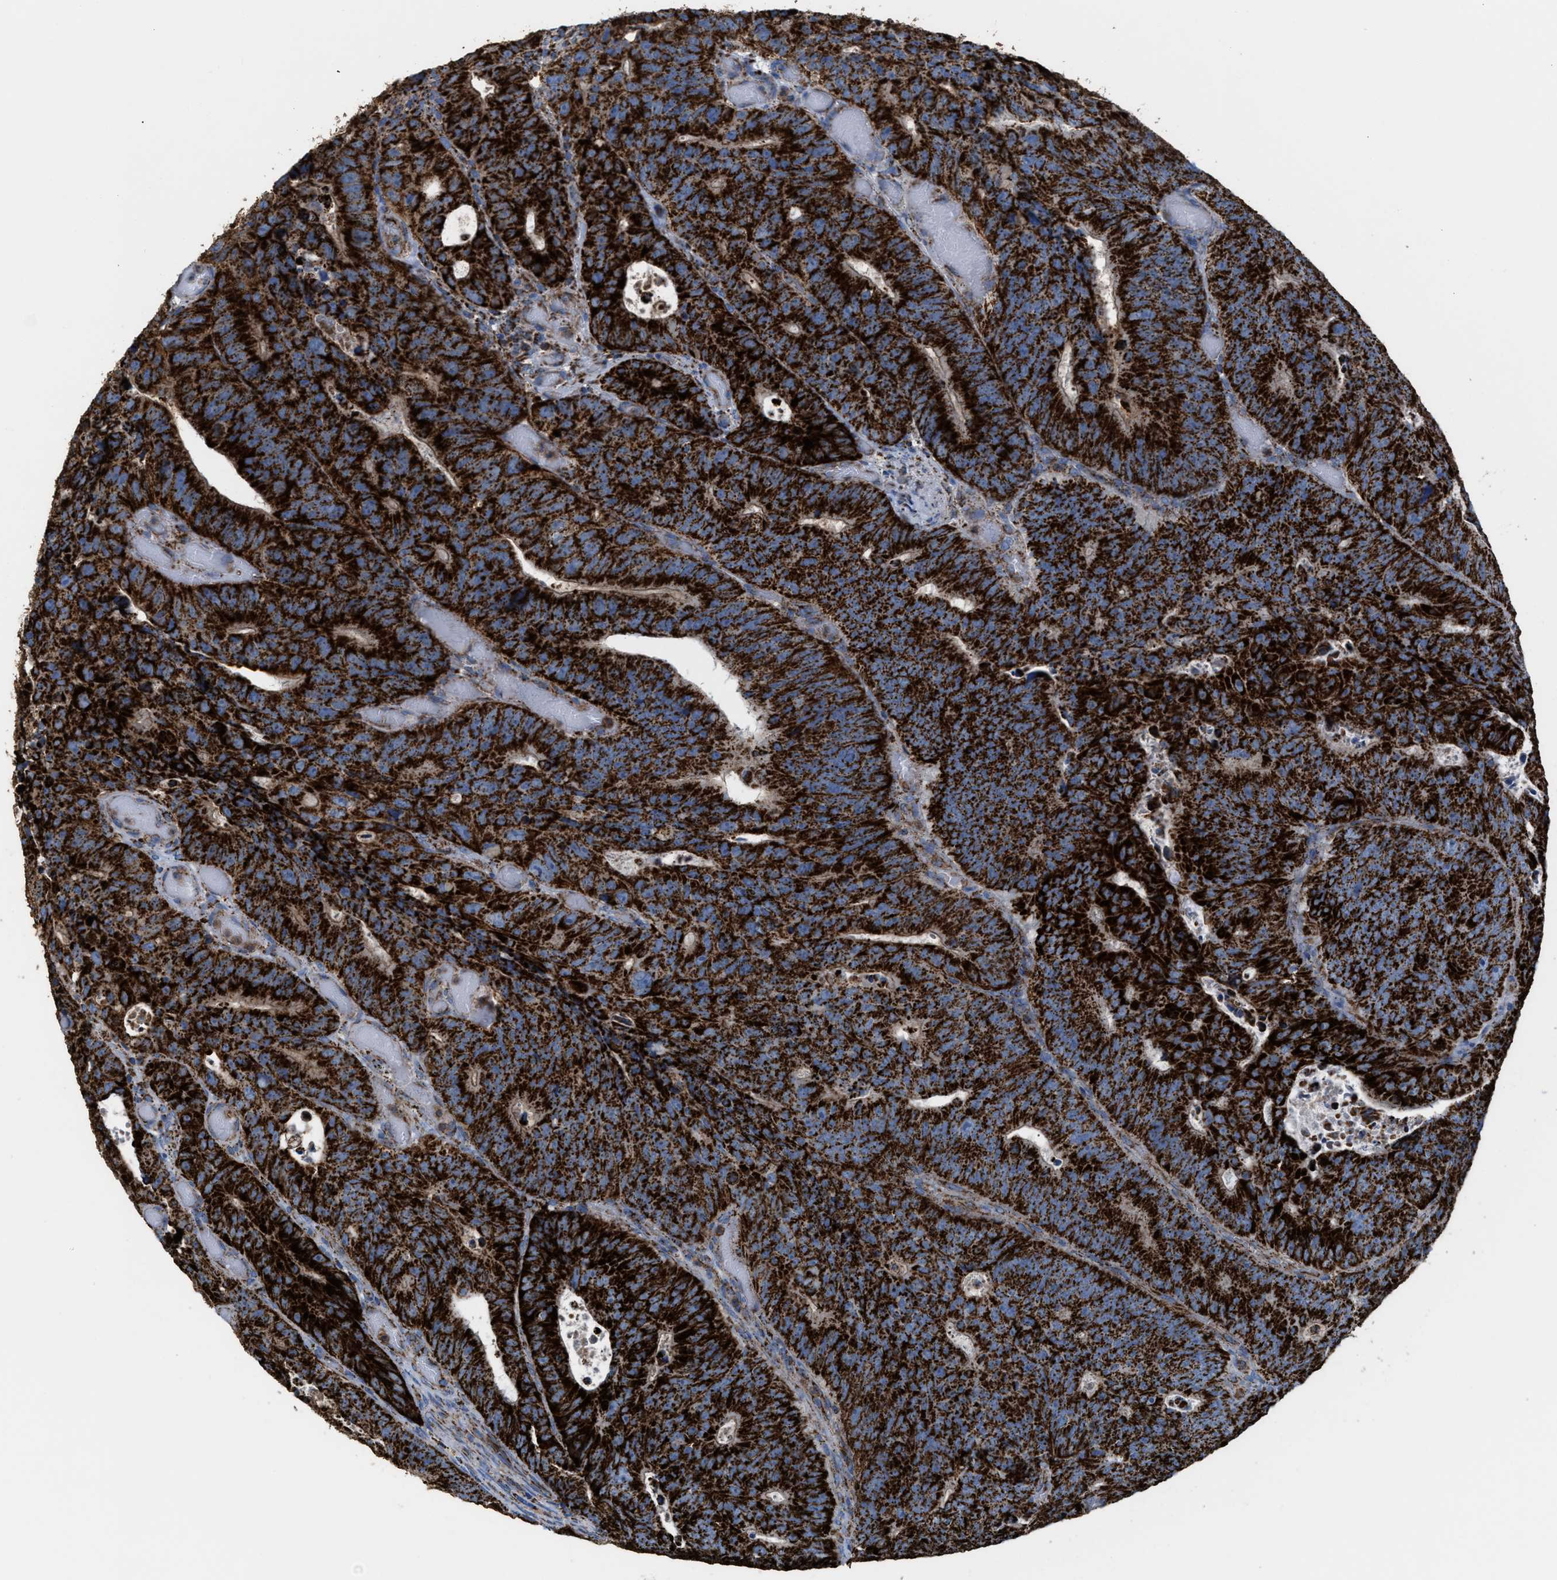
{"staining": {"intensity": "strong", "quantity": ">75%", "location": "cytoplasmic/membranous"}, "tissue": "colorectal cancer", "cell_type": "Tumor cells", "image_type": "cancer", "snomed": [{"axis": "morphology", "description": "Adenocarcinoma, NOS"}, {"axis": "topography", "description": "Colon"}], "caption": "Adenocarcinoma (colorectal) stained with a protein marker displays strong staining in tumor cells.", "gene": "ECHS1", "patient": {"sex": "male", "age": 87}}